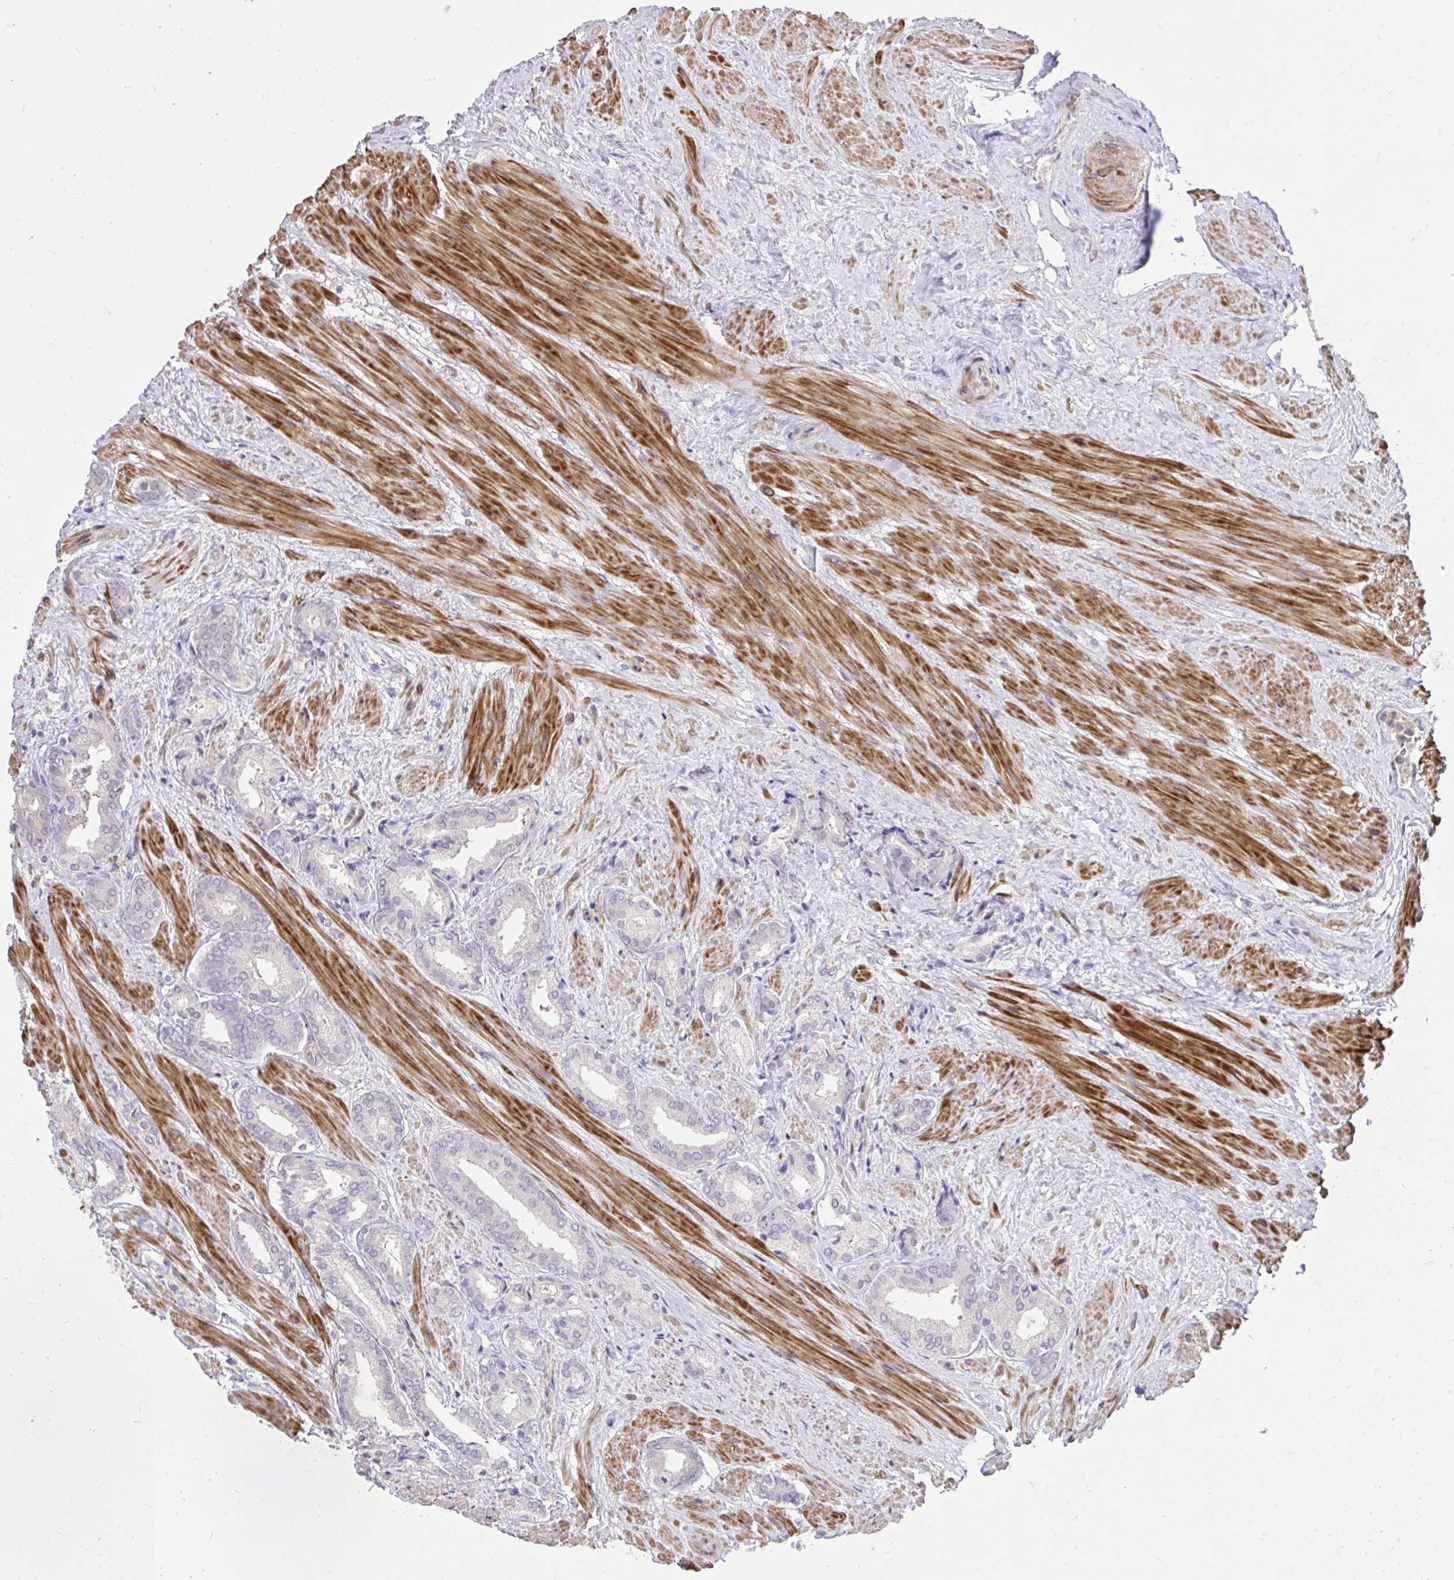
{"staining": {"intensity": "negative", "quantity": "none", "location": "none"}, "tissue": "prostate cancer", "cell_type": "Tumor cells", "image_type": "cancer", "snomed": [{"axis": "morphology", "description": "Adenocarcinoma, High grade"}, {"axis": "topography", "description": "Prostate"}], "caption": "This micrograph is of prostate cancer stained with immunohistochemistry to label a protein in brown with the nuclei are counter-stained blue. There is no staining in tumor cells.", "gene": "IGFL2", "patient": {"sex": "male", "age": 56}}